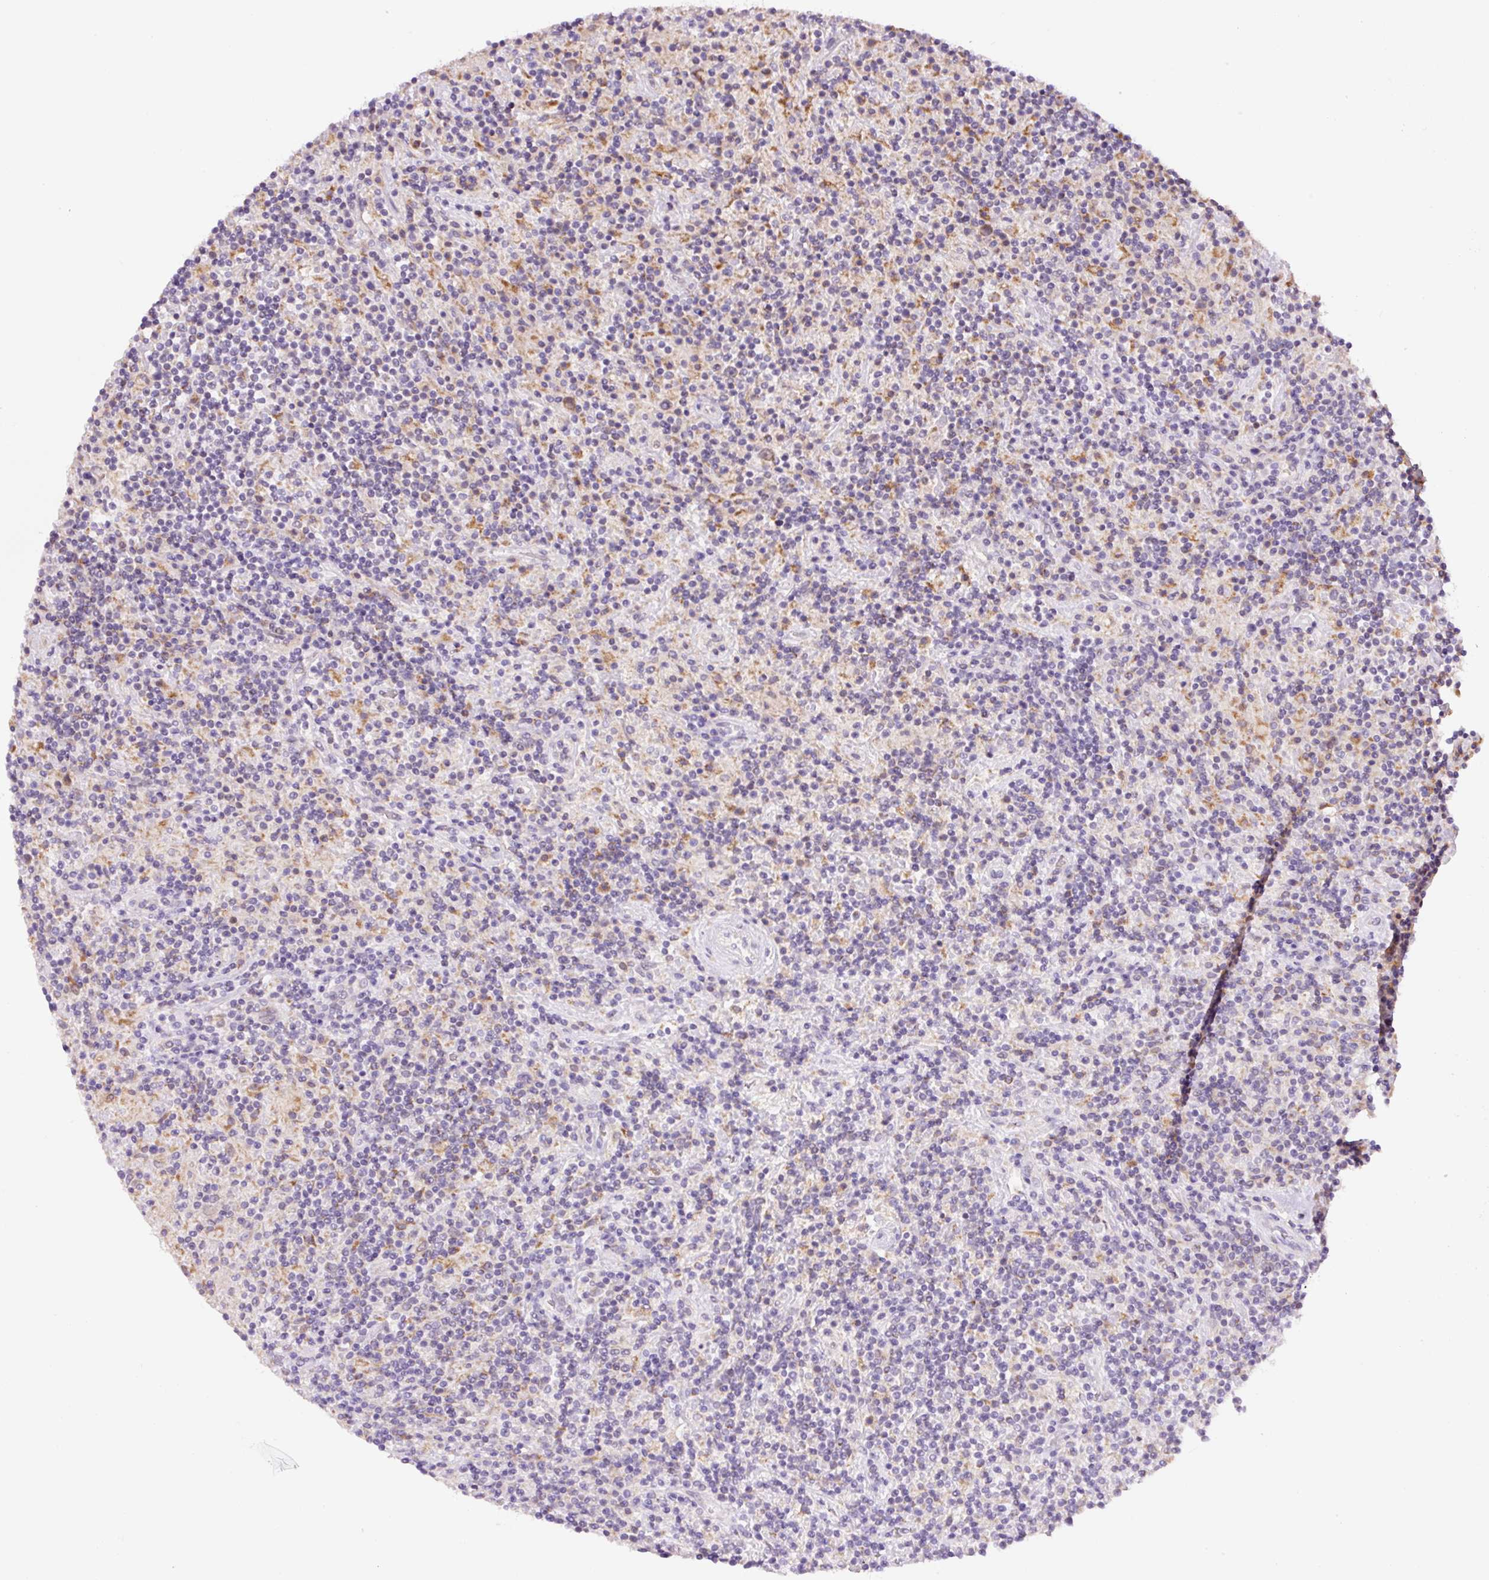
{"staining": {"intensity": "negative", "quantity": "none", "location": "none"}, "tissue": "lymphoma", "cell_type": "Tumor cells", "image_type": "cancer", "snomed": [{"axis": "morphology", "description": "Hodgkin's disease, NOS"}, {"axis": "topography", "description": "Lymph node"}], "caption": "A histopathology image of human Hodgkin's disease is negative for staining in tumor cells.", "gene": "PCK2", "patient": {"sex": "male", "age": 70}}